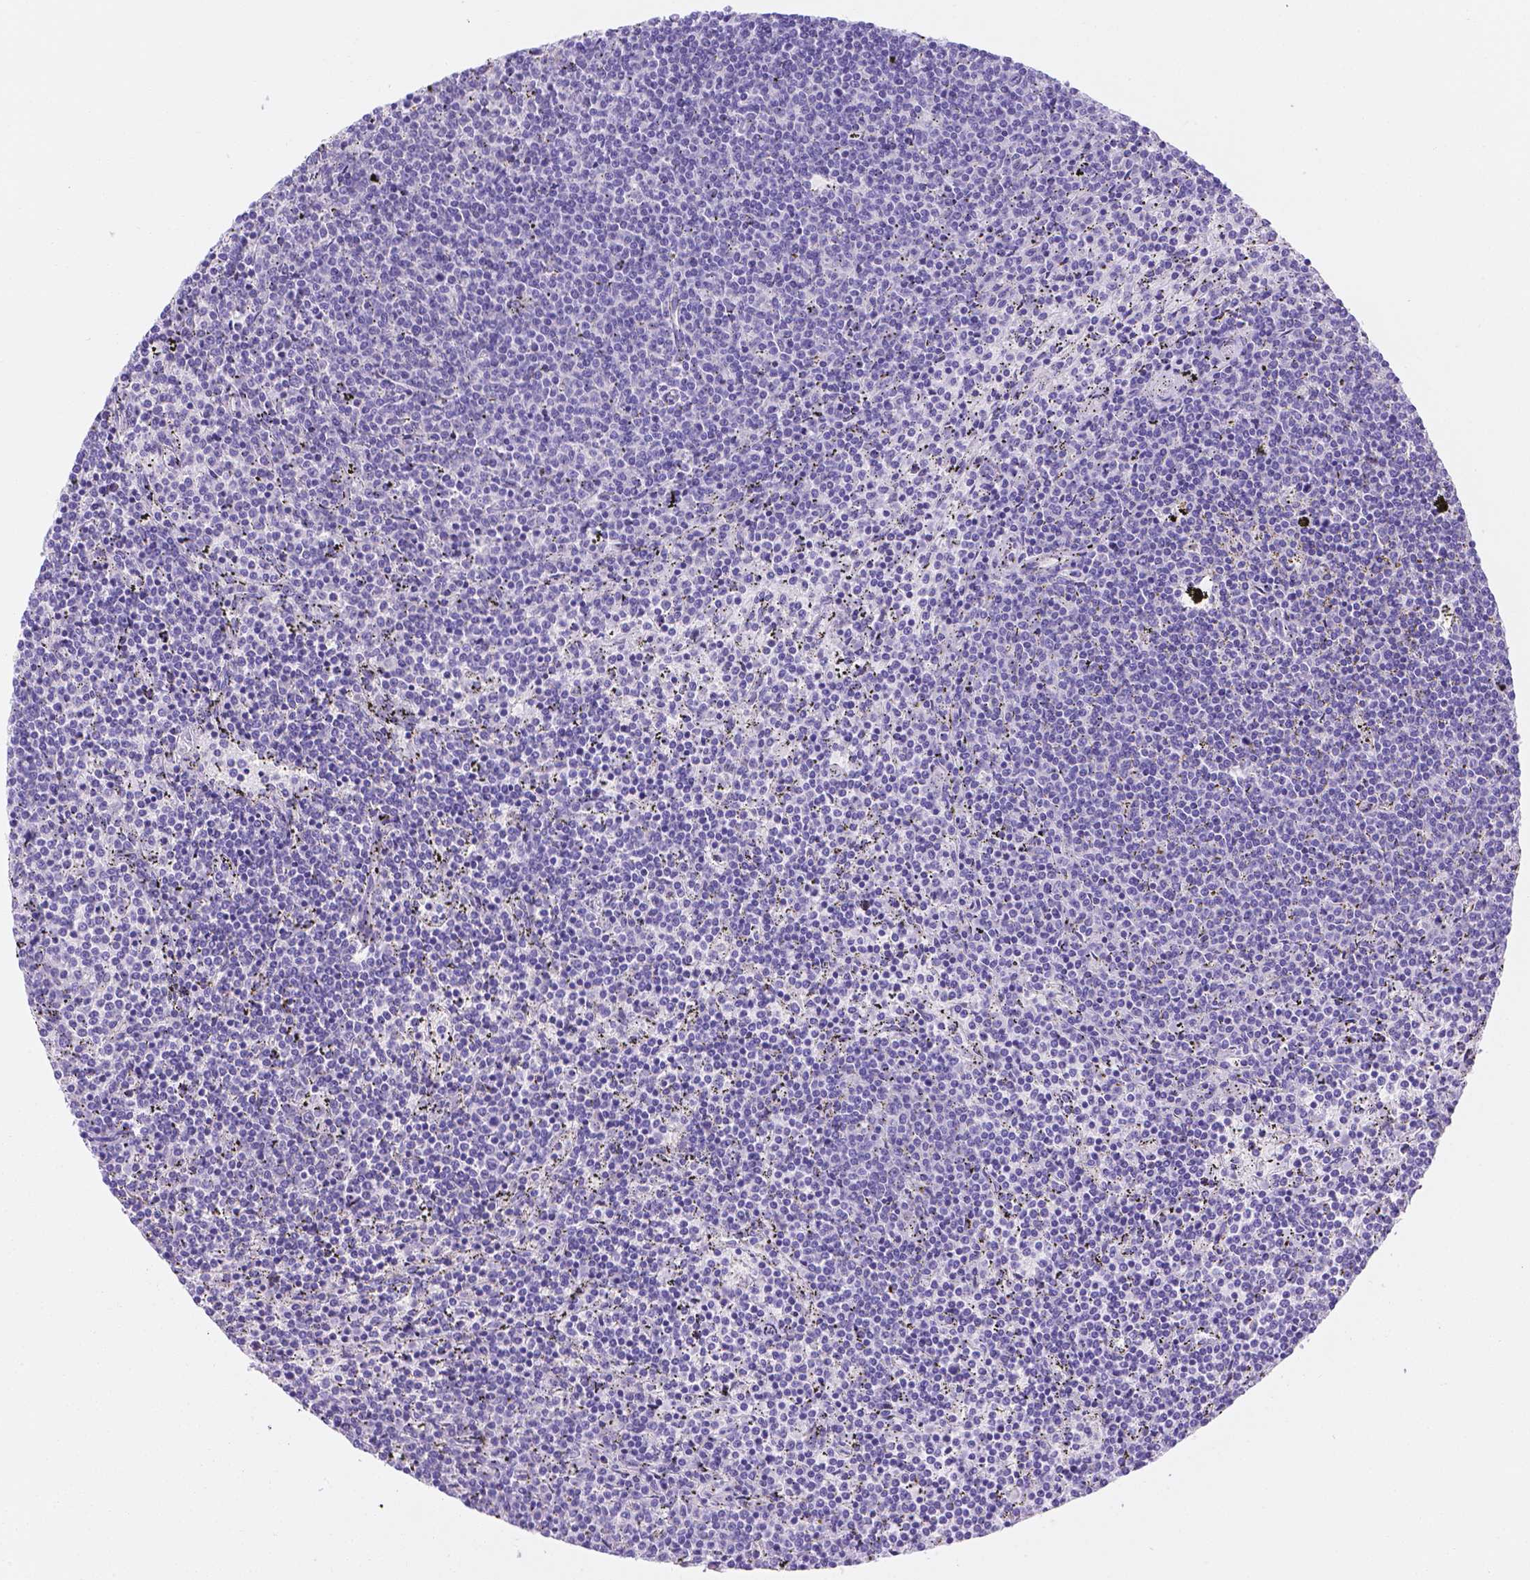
{"staining": {"intensity": "negative", "quantity": "none", "location": "none"}, "tissue": "lymphoma", "cell_type": "Tumor cells", "image_type": "cancer", "snomed": [{"axis": "morphology", "description": "Malignant lymphoma, non-Hodgkin's type, Low grade"}, {"axis": "topography", "description": "Spleen"}], "caption": "Immunohistochemistry photomicrograph of neoplastic tissue: low-grade malignant lymphoma, non-Hodgkin's type stained with DAB (3,3'-diaminobenzidine) exhibits no significant protein staining in tumor cells.", "gene": "MLN", "patient": {"sex": "female", "age": 50}}